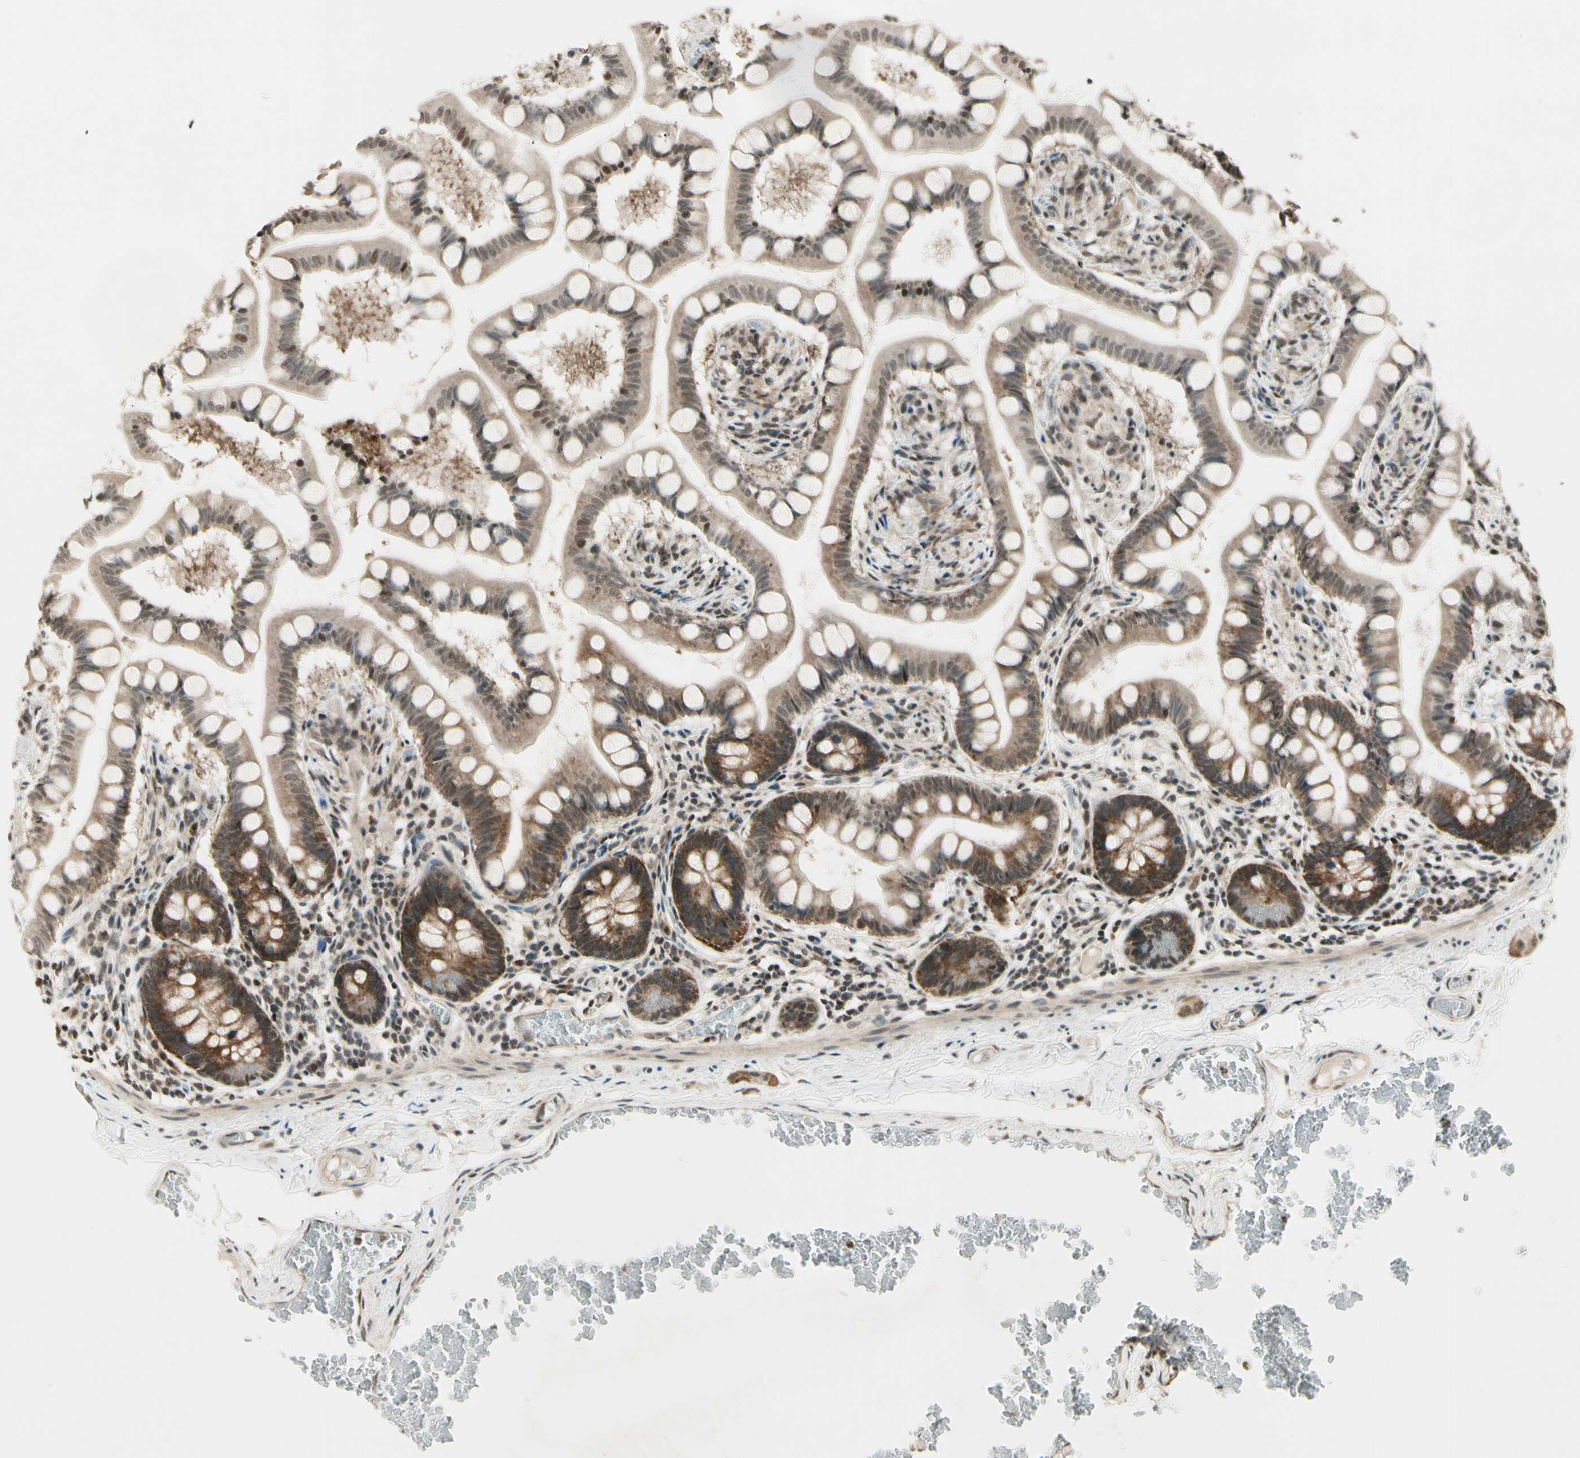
{"staining": {"intensity": "moderate", "quantity": ">75%", "location": "cytoplasmic/membranous,nuclear"}, "tissue": "small intestine", "cell_type": "Glandular cells", "image_type": "normal", "snomed": [{"axis": "morphology", "description": "Normal tissue, NOS"}, {"axis": "topography", "description": "Small intestine"}], "caption": "Glandular cells exhibit medium levels of moderate cytoplasmic/membranous,nuclear staining in approximately >75% of cells in normal small intestine.", "gene": "SMN2", "patient": {"sex": "male", "age": 41}}